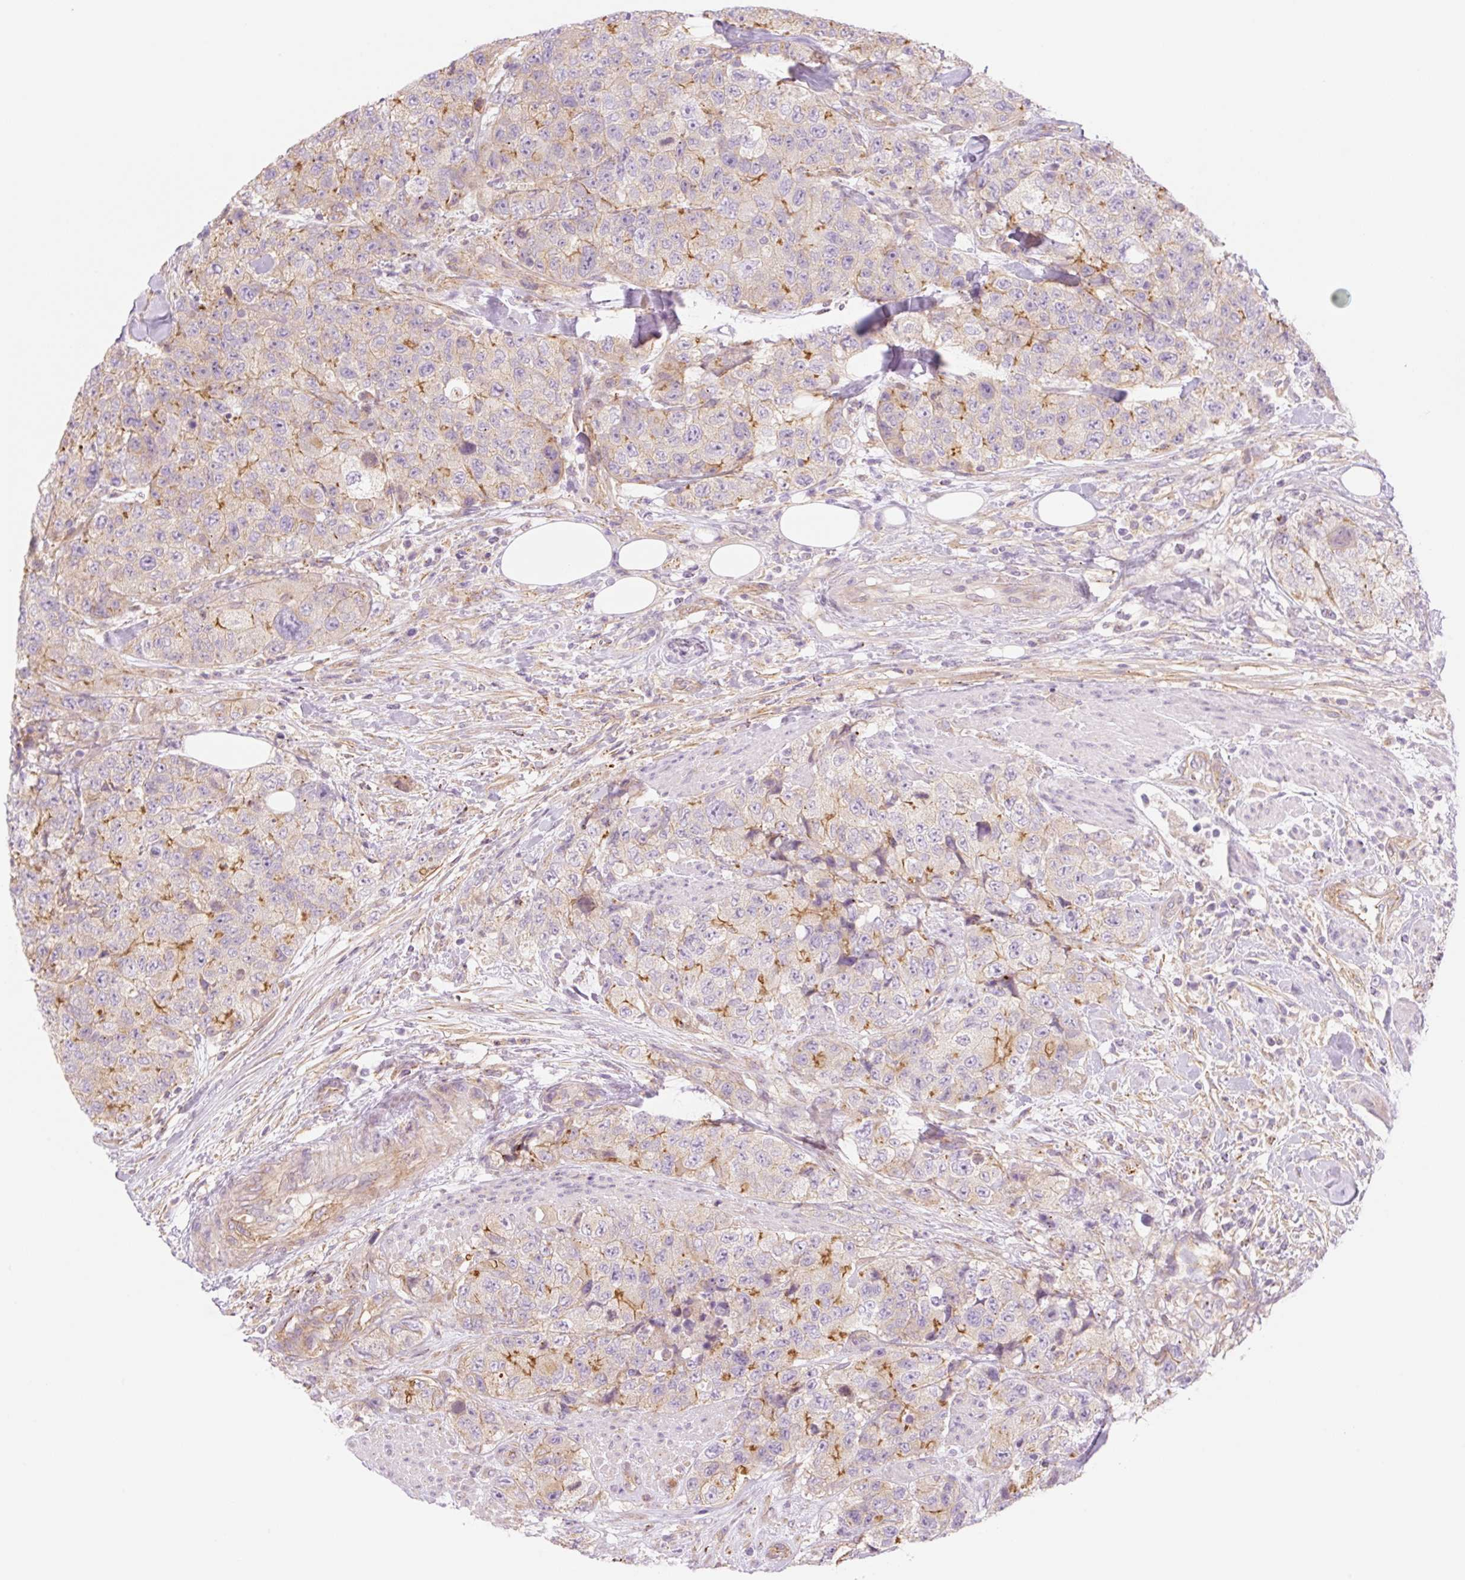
{"staining": {"intensity": "moderate", "quantity": "<25%", "location": "cytoplasmic/membranous"}, "tissue": "urothelial cancer", "cell_type": "Tumor cells", "image_type": "cancer", "snomed": [{"axis": "morphology", "description": "Urothelial carcinoma, High grade"}, {"axis": "topography", "description": "Urinary bladder"}], "caption": "High-power microscopy captured an immunohistochemistry image of high-grade urothelial carcinoma, revealing moderate cytoplasmic/membranous staining in approximately <25% of tumor cells.", "gene": "NLRP5", "patient": {"sex": "female", "age": 78}}